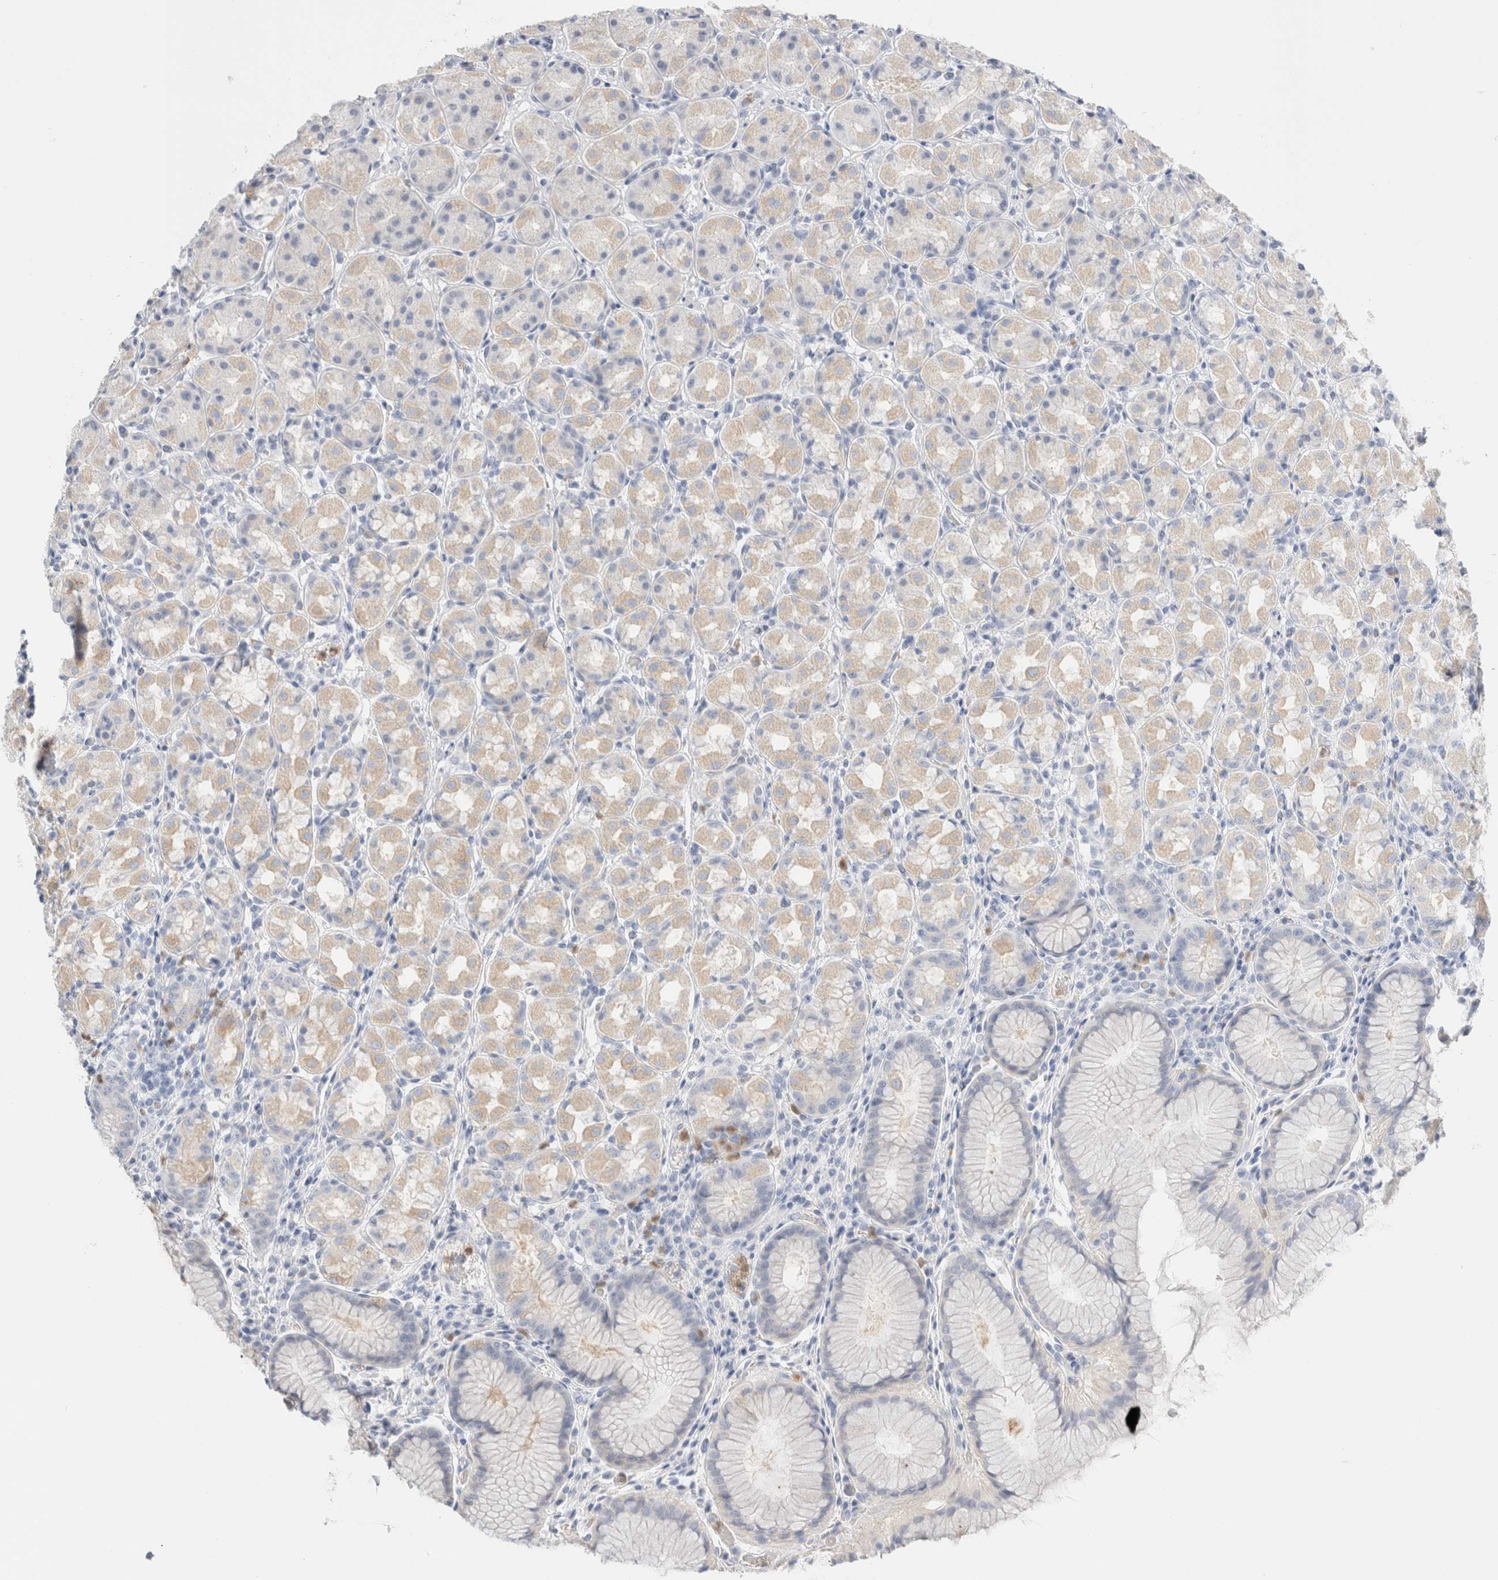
{"staining": {"intensity": "weak", "quantity": "<25%", "location": "cytoplasmic/membranous"}, "tissue": "stomach", "cell_type": "Glandular cells", "image_type": "normal", "snomed": [{"axis": "morphology", "description": "Normal tissue, NOS"}, {"axis": "topography", "description": "Stomach, lower"}], "caption": "High power microscopy histopathology image of an immunohistochemistry (IHC) histopathology image of benign stomach, revealing no significant expression in glandular cells.", "gene": "ARG1", "patient": {"sex": "female", "age": 56}}